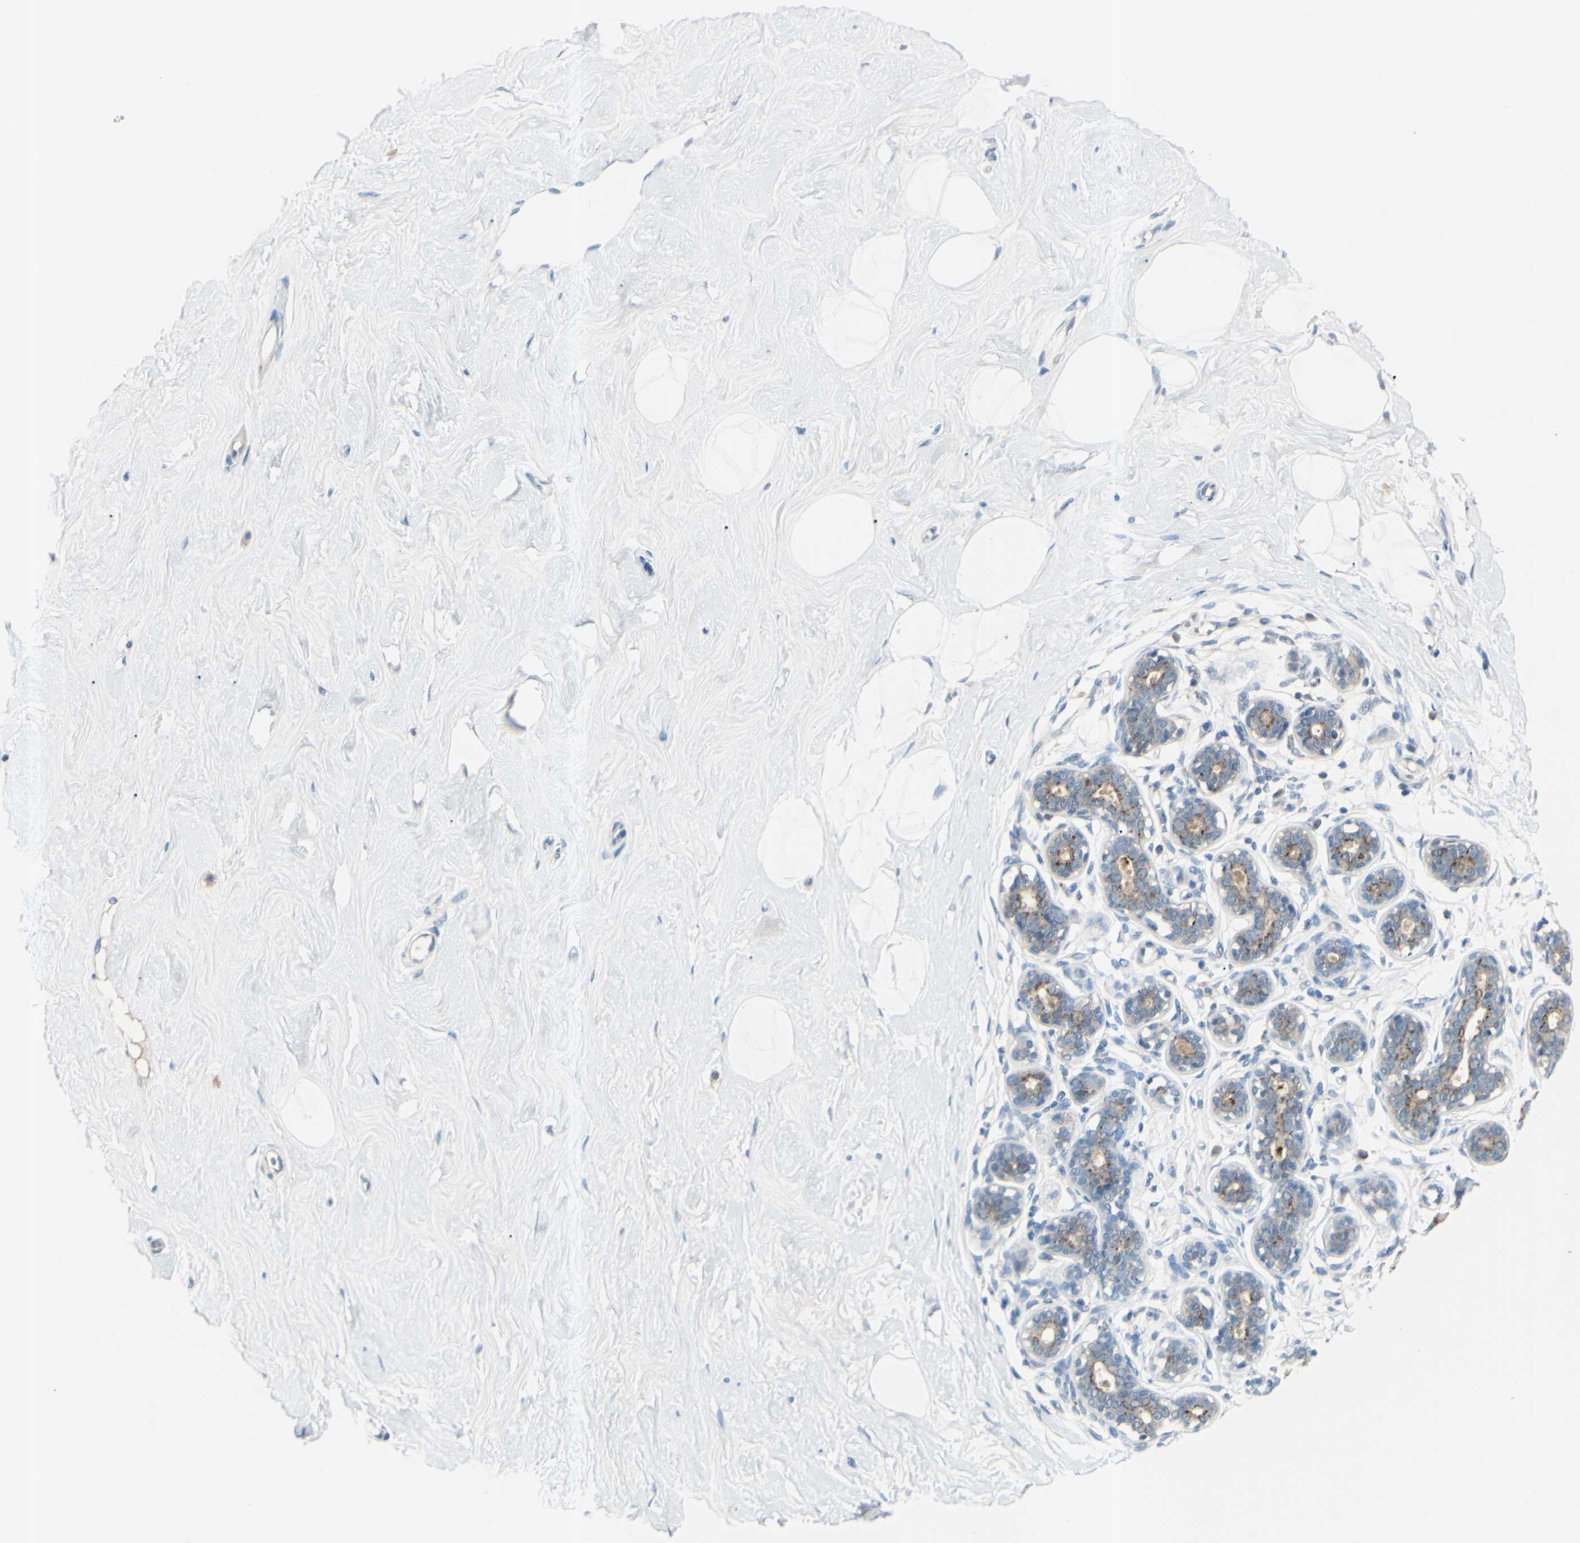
{"staining": {"intensity": "negative", "quantity": "none", "location": "none"}, "tissue": "breast", "cell_type": "Adipocytes", "image_type": "normal", "snomed": [{"axis": "morphology", "description": "Normal tissue, NOS"}, {"axis": "topography", "description": "Breast"}], "caption": "Immunohistochemistry micrograph of normal breast: human breast stained with DAB shows no significant protein staining in adipocytes. (Immunohistochemistry, brightfield microscopy, high magnification).", "gene": "B4GALT1", "patient": {"sex": "female", "age": 23}}